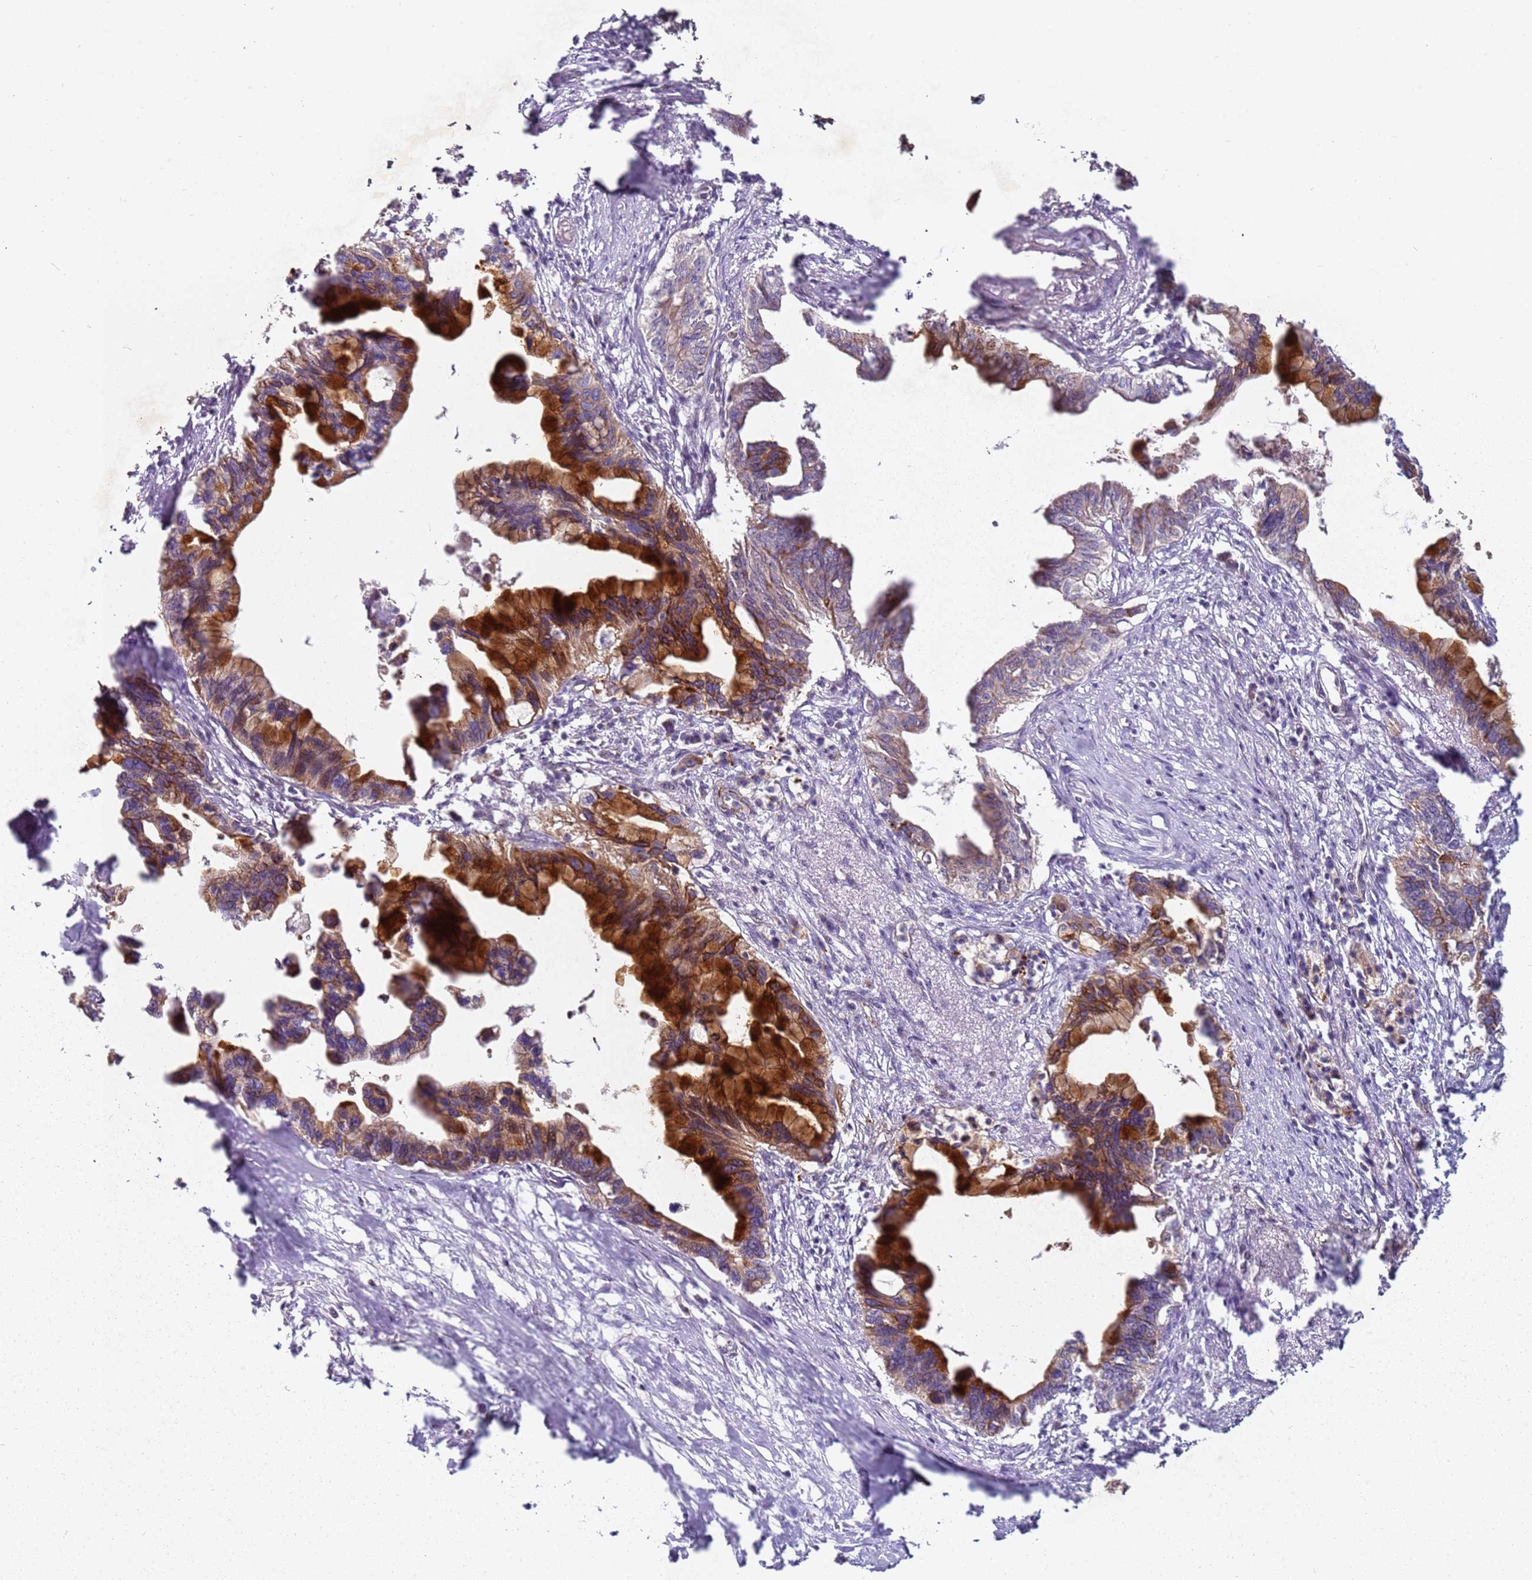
{"staining": {"intensity": "strong", "quantity": ">75%", "location": "cytoplasmic/membranous"}, "tissue": "pancreatic cancer", "cell_type": "Tumor cells", "image_type": "cancer", "snomed": [{"axis": "morphology", "description": "Adenocarcinoma, NOS"}, {"axis": "topography", "description": "Pancreas"}], "caption": "A brown stain shows strong cytoplasmic/membranous positivity of a protein in human pancreatic cancer tumor cells.", "gene": "C2CD4B", "patient": {"sex": "female", "age": 83}}